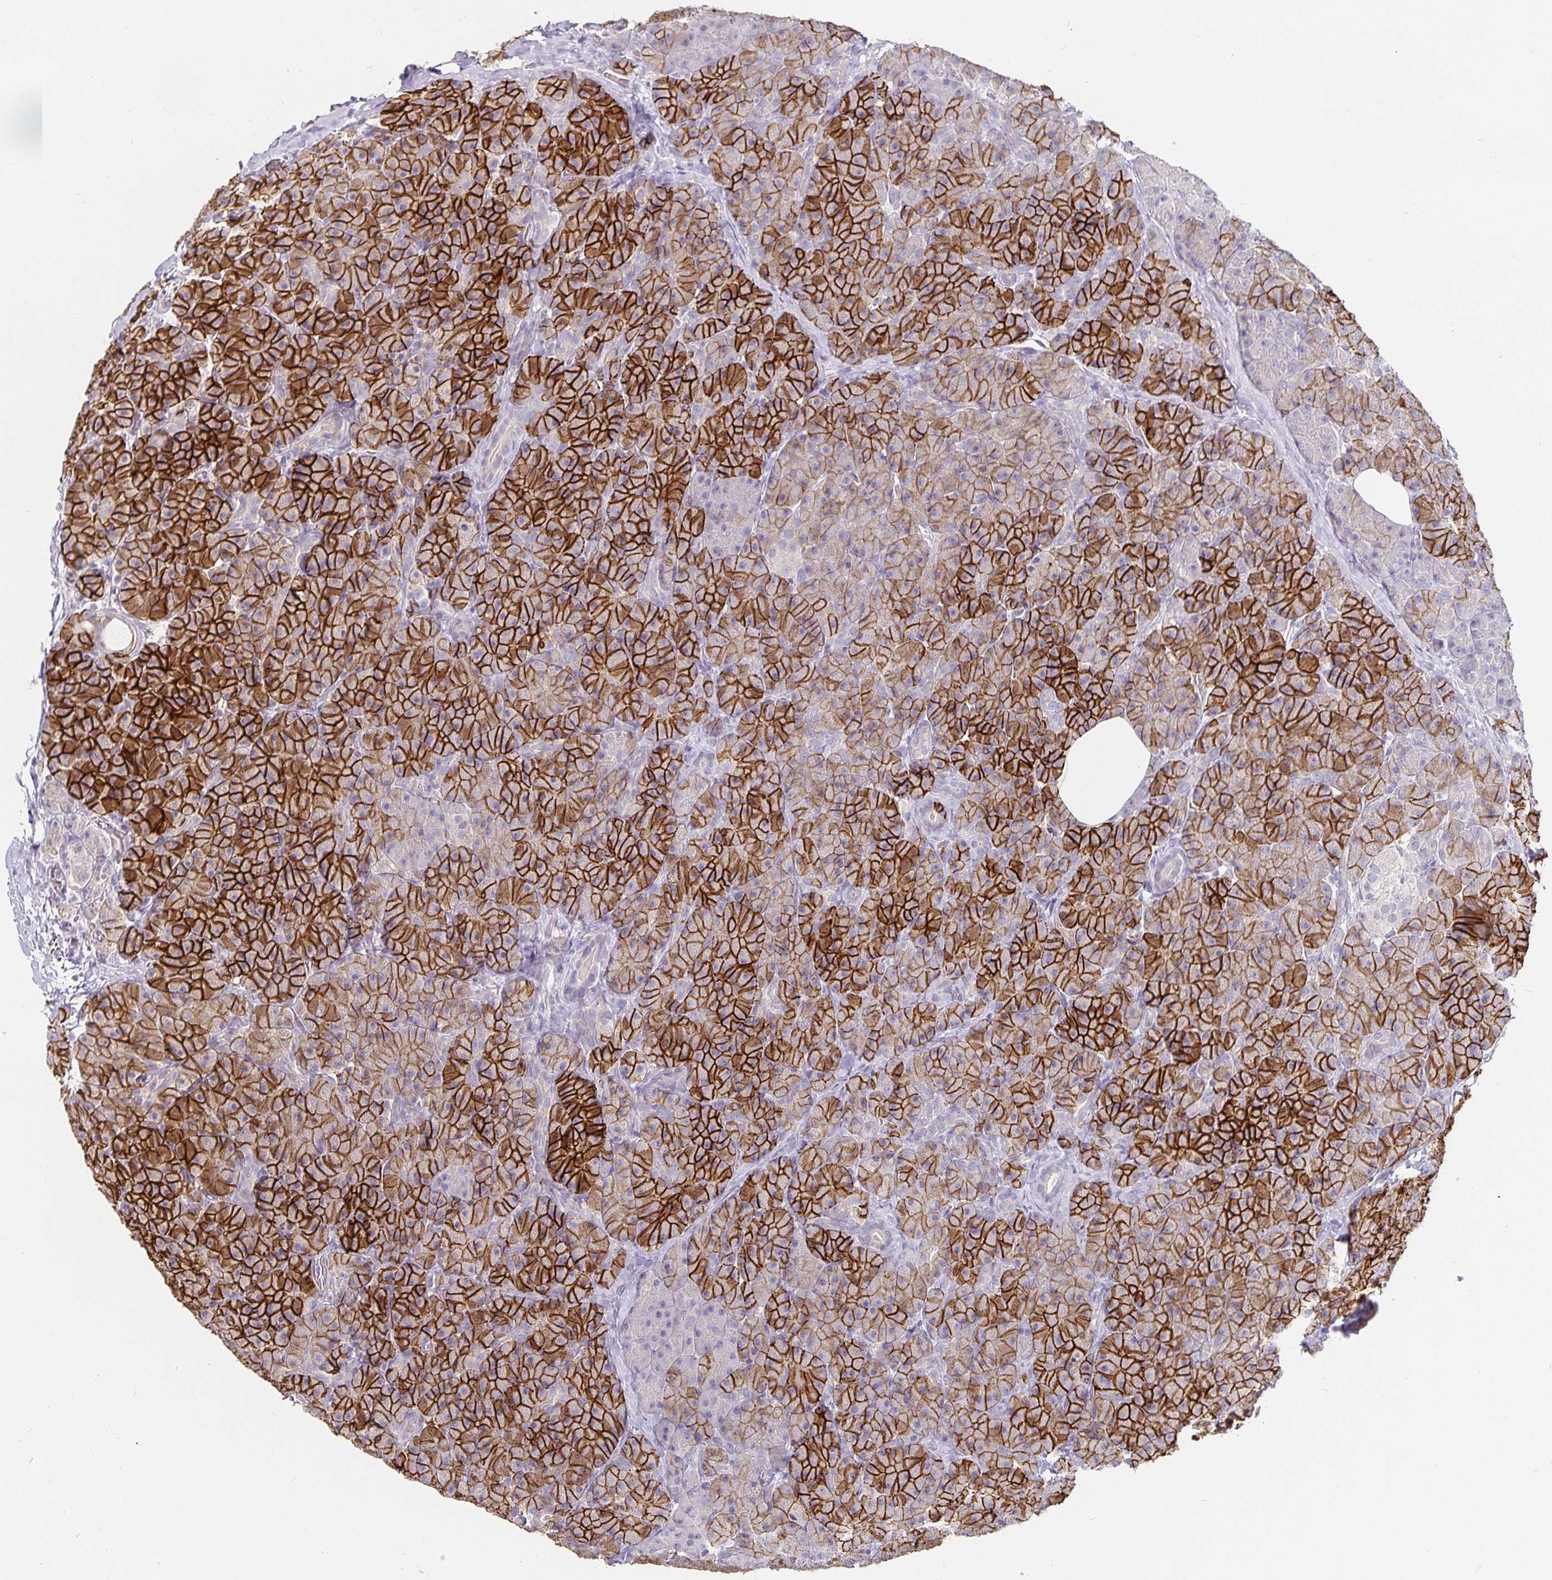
{"staining": {"intensity": "strong", "quantity": "25%-75%", "location": "cytoplasmic/membranous"}, "tissue": "pancreas", "cell_type": "Exocrine glandular cells", "image_type": "normal", "snomed": [{"axis": "morphology", "description": "Normal tissue, NOS"}, {"axis": "topography", "description": "Pancreas"}], "caption": "Exocrine glandular cells display high levels of strong cytoplasmic/membranous positivity in approximately 25%-75% of cells in normal pancreas. Using DAB (brown) and hematoxylin (blue) stains, captured at high magnification using brightfield microscopy.", "gene": "CA12", "patient": {"sex": "male", "age": 57}}